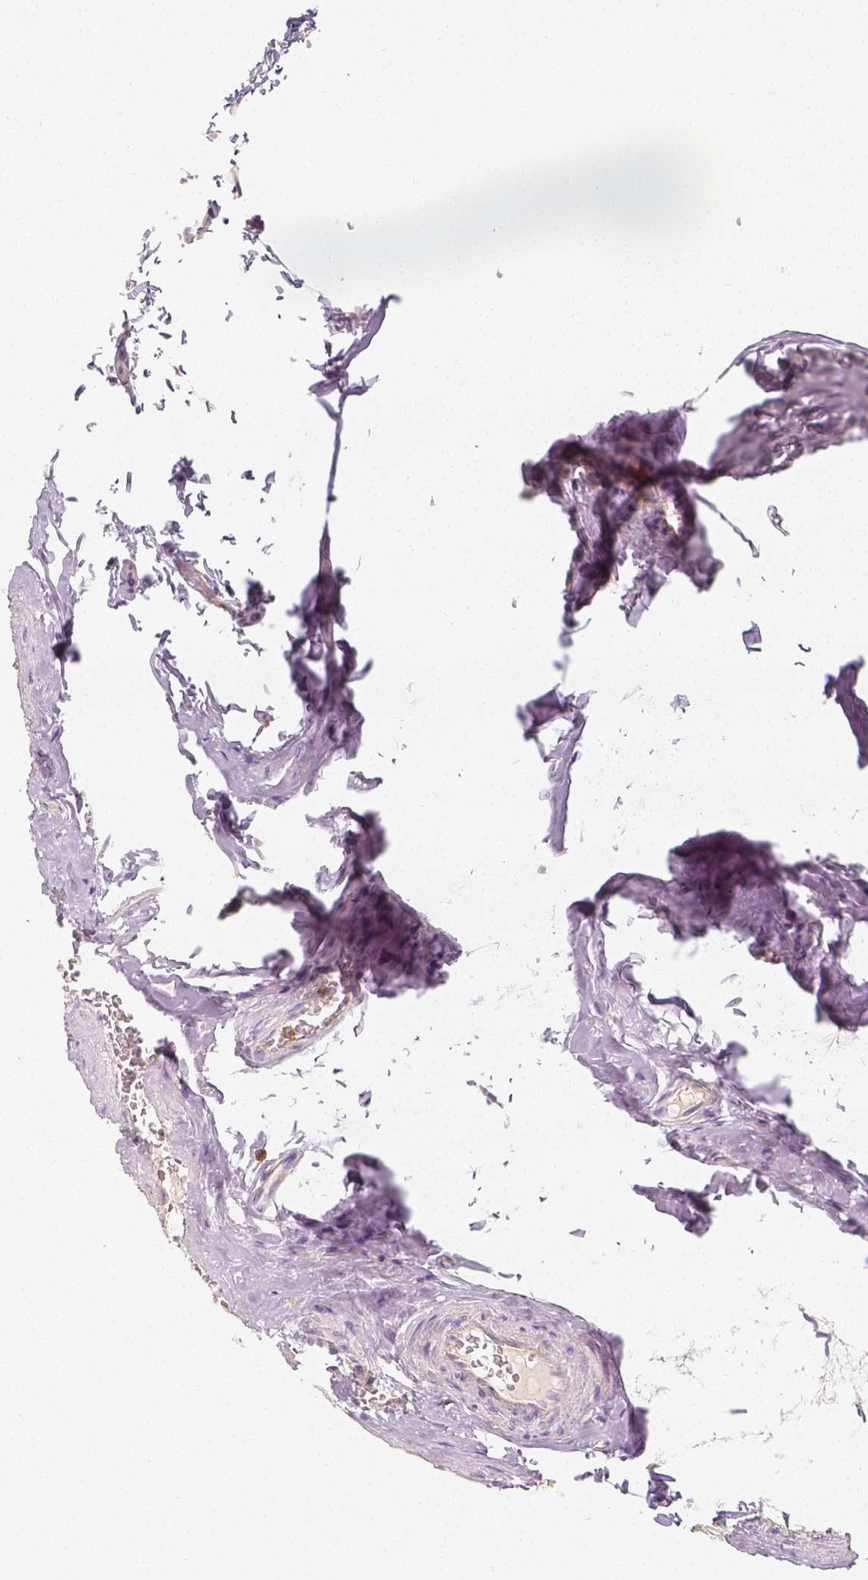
{"staining": {"intensity": "moderate", "quantity": ">75%", "location": "cytoplasmic/membranous"}, "tissue": "epididymis", "cell_type": "Glandular cells", "image_type": "normal", "snomed": [{"axis": "morphology", "description": "Normal tissue, NOS"}, {"axis": "topography", "description": "Epididymis, spermatic cord, NOS"}], "caption": "Epididymis stained with DAB immunohistochemistry reveals medium levels of moderate cytoplasmic/membranous expression in approximately >75% of glandular cells.", "gene": "PTPRJ", "patient": {"sex": "male", "age": 39}}